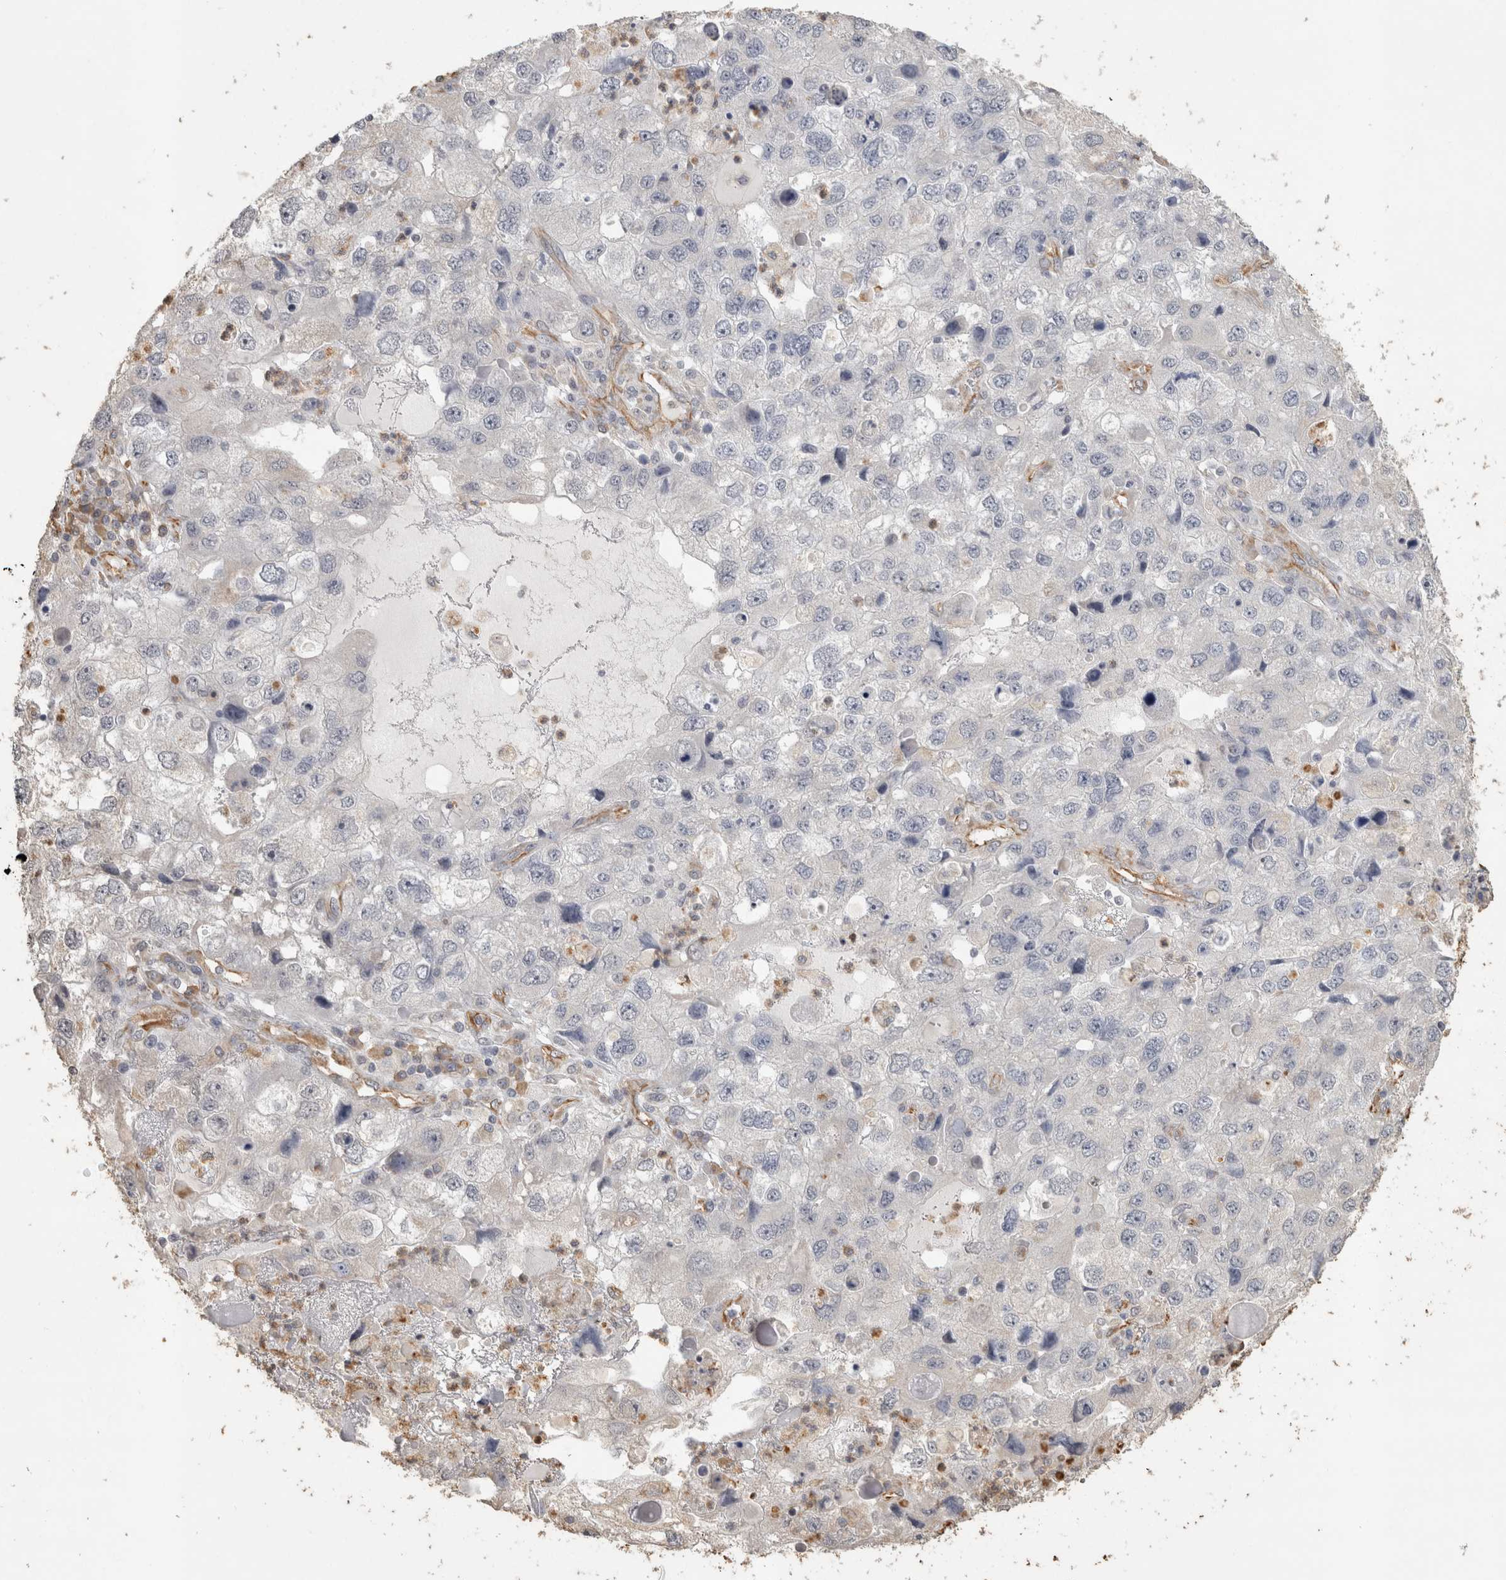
{"staining": {"intensity": "negative", "quantity": "none", "location": "none"}, "tissue": "endometrial cancer", "cell_type": "Tumor cells", "image_type": "cancer", "snomed": [{"axis": "morphology", "description": "Adenocarcinoma, NOS"}, {"axis": "topography", "description": "Endometrium"}], "caption": "IHC micrograph of human endometrial cancer stained for a protein (brown), which shows no expression in tumor cells. (DAB immunohistochemistry with hematoxylin counter stain).", "gene": "REPS2", "patient": {"sex": "female", "age": 49}}